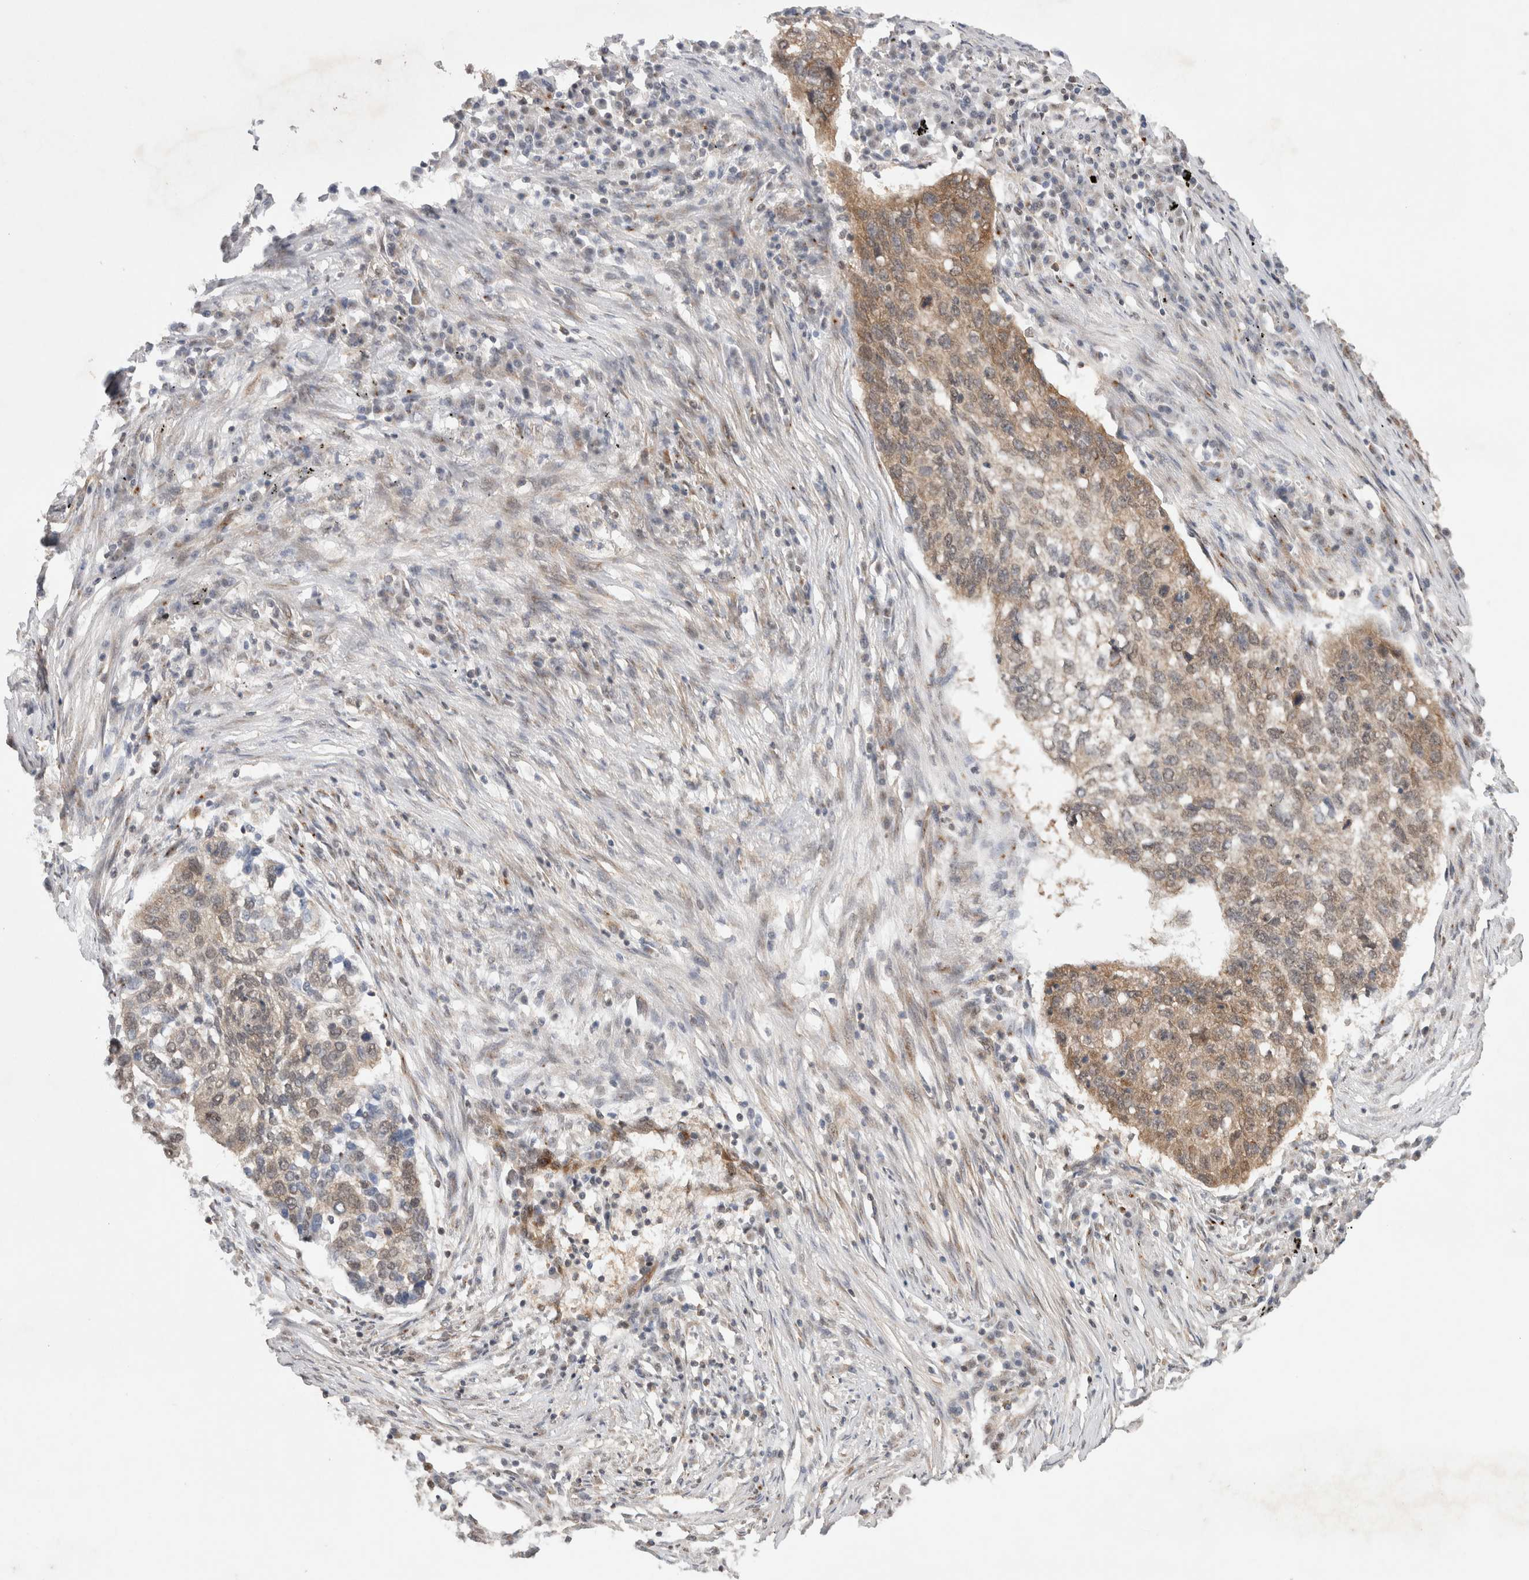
{"staining": {"intensity": "weak", "quantity": "<25%", "location": "cytoplasmic/membranous"}, "tissue": "lung cancer", "cell_type": "Tumor cells", "image_type": "cancer", "snomed": [{"axis": "morphology", "description": "Squamous cell carcinoma, NOS"}, {"axis": "topography", "description": "Lung"}], "caption": "Tumor cells are negative for protein expression in human squamous cell carcinoma (lung).", "gene": "WIPF2", "patient": {"sex": "female", "age": 63}}